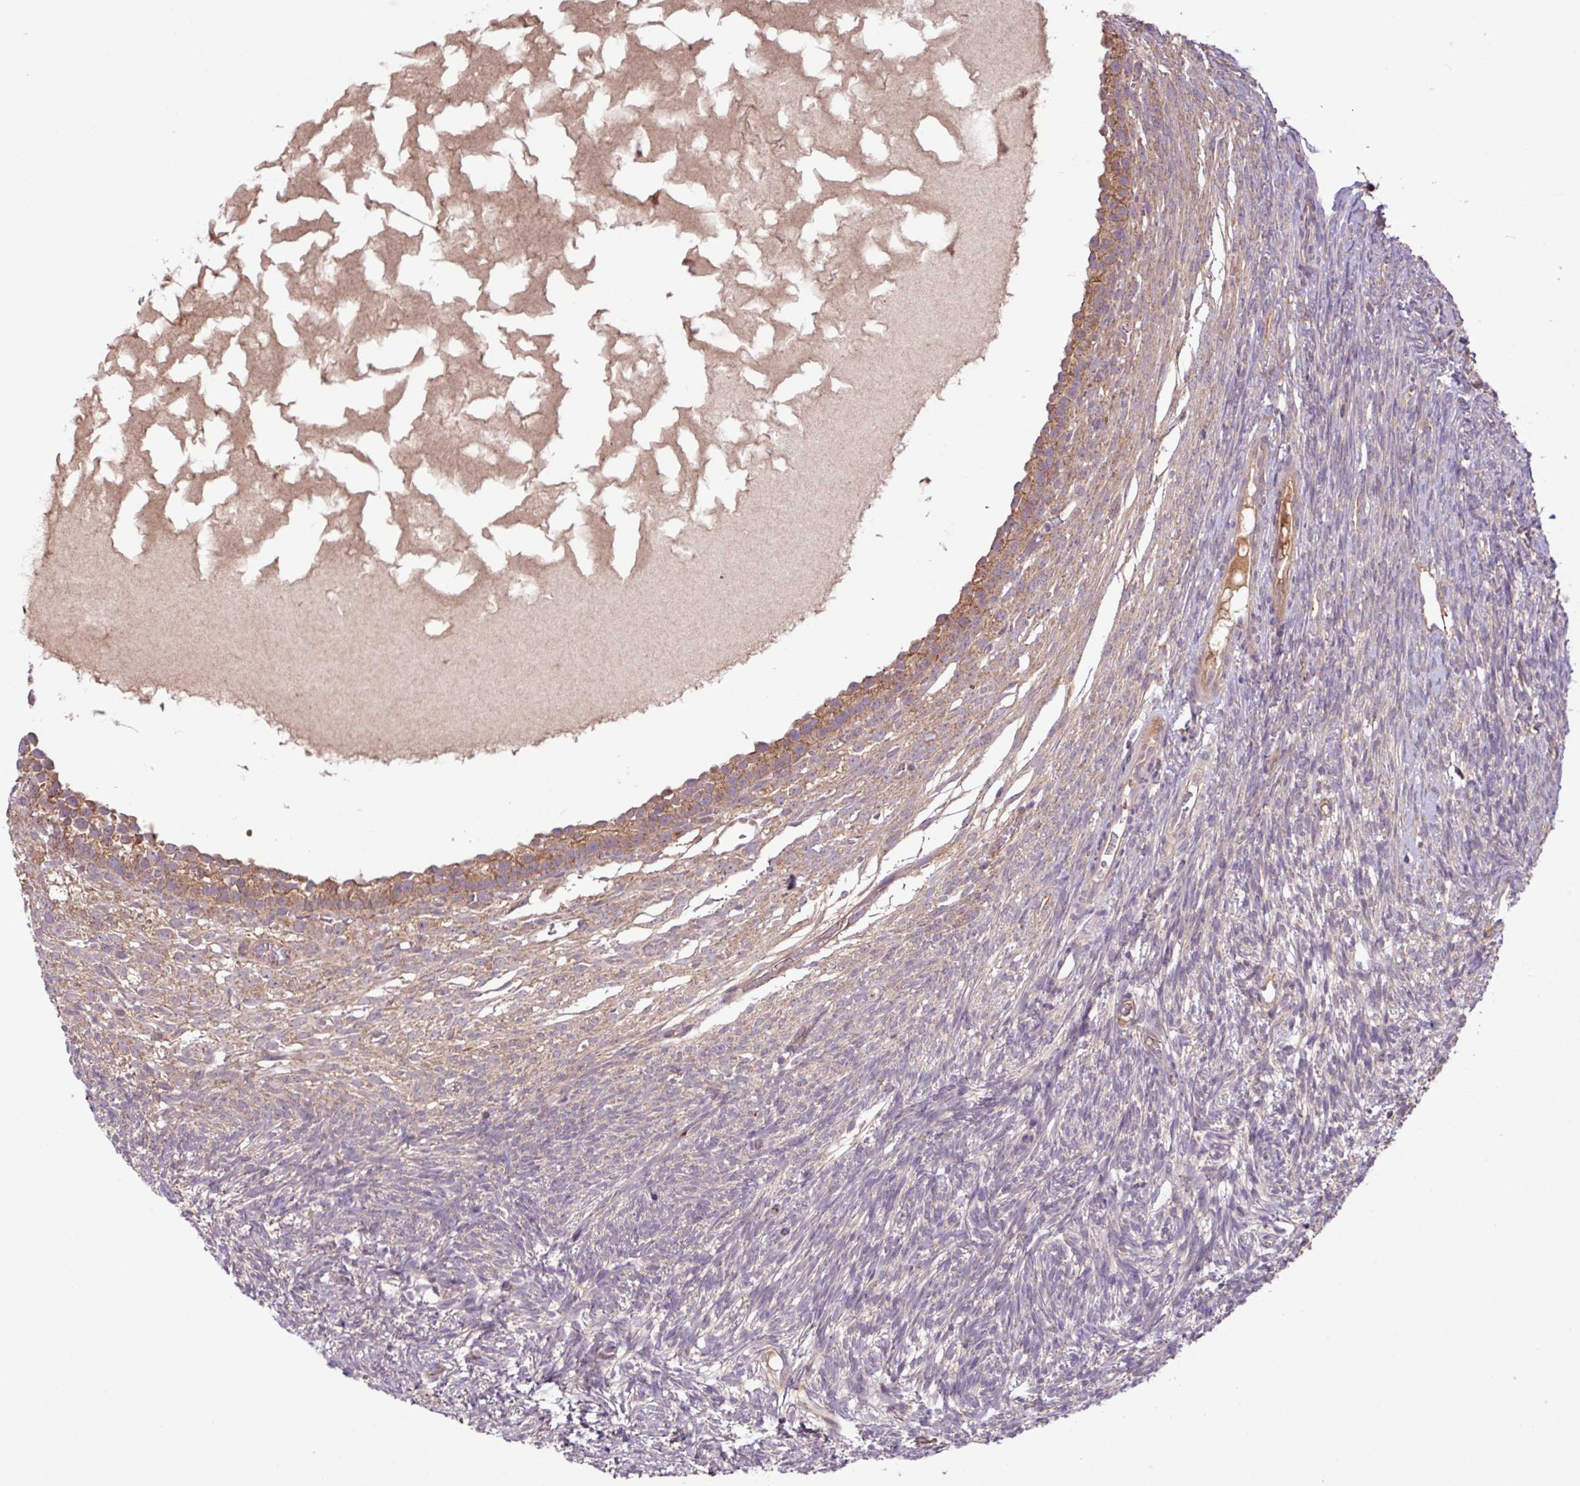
{"staining": {"intensity": "weak", "quantity": "<25%", "location": "cytoplasmic/membranous"}, "tissue": "ovary", "cell_type": "Follicle cells", "image_type": "normal", "snomed": [{"axis": "morphology", "description": "Normal tissue, NOS"}, {"axis": "topography", "description": "Ovary"}], "caption": "IHC of unremarkable ovary reveals no staining in follicle cells.", "gene": "XIAP", "patient": {"sex": "female", "age": 39}}